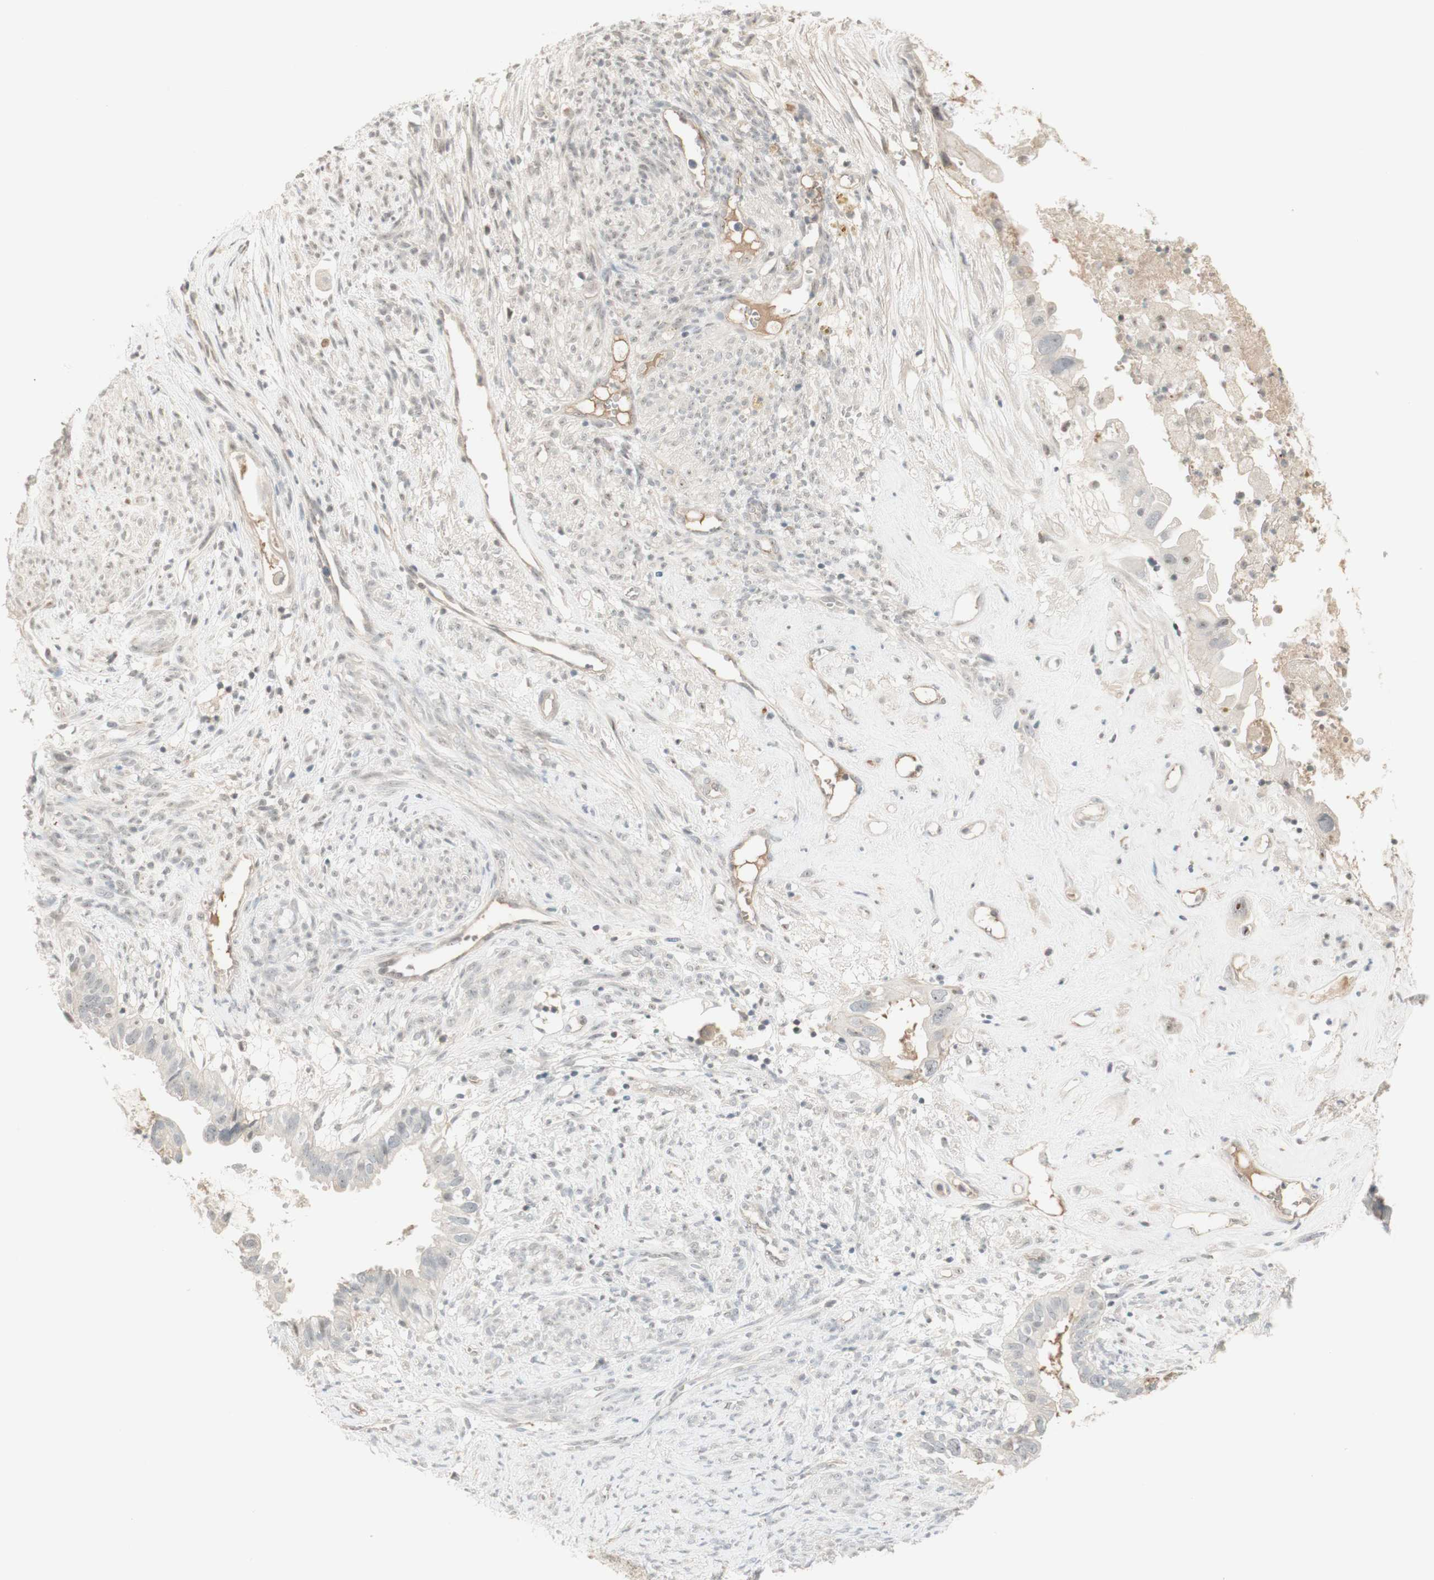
{"staining": {"intensity": "negative", "quantity": "none", "location": "none"}, "tissue": "cervical cancer", "cell_type": "Tumor cells", "image_type": "cancer", "snomed": [{"axis": "morphology", "description": "Normal tissue, NOS"}, {"axis": "morphology", "description": "Adenocarcinoma, NOS"}, {"axis": "topography", "description": "Cervix"}, {"axis": "topography", "description": "Endometrium"}], "caption": "IHC of cervical cancer exhibits no expression in tumor cells.", "gene": "PLCD4", "patient": {"sex": "female", "age": 86}}